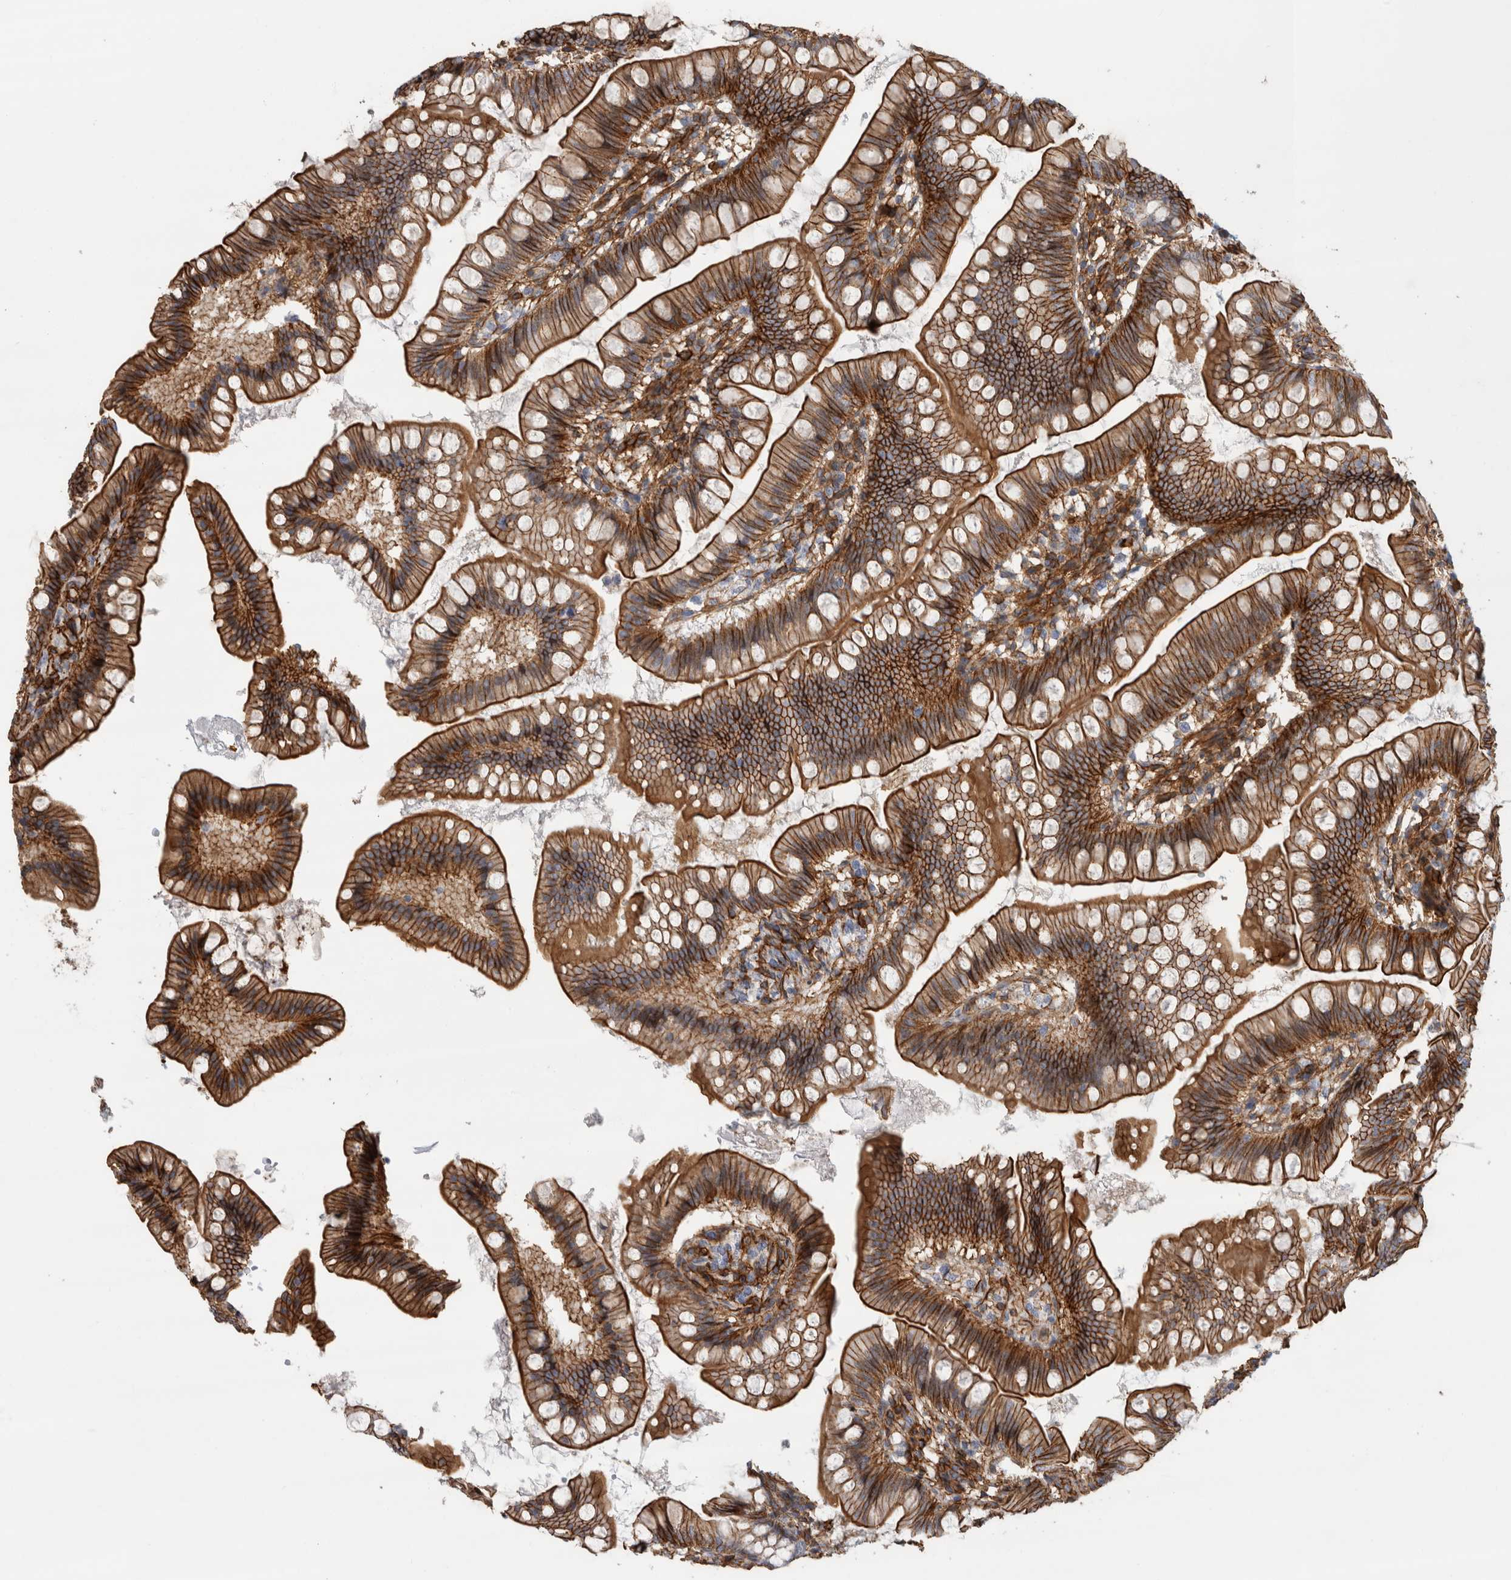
{"staining": {"intensity": "strong", "quantity": ">75%", "location": "cytoplasmic/membranous"}, "tissue": "small intestine", "cell_type": "Glandular cells", "image_type": "normal", "snomed": [{"axis": "morphology", "description": "Normal tissue, NOS"}, {"axis": "topography", "description": "Small intestine"}], "caption": "Brown immunohistochemical staining in normal small intestine displays strong cytoplasmic/membranous staining in approximately >75% of glandular cells.", "gene": "AHNAK", "patient": {"sex": "male", "age": 7}}